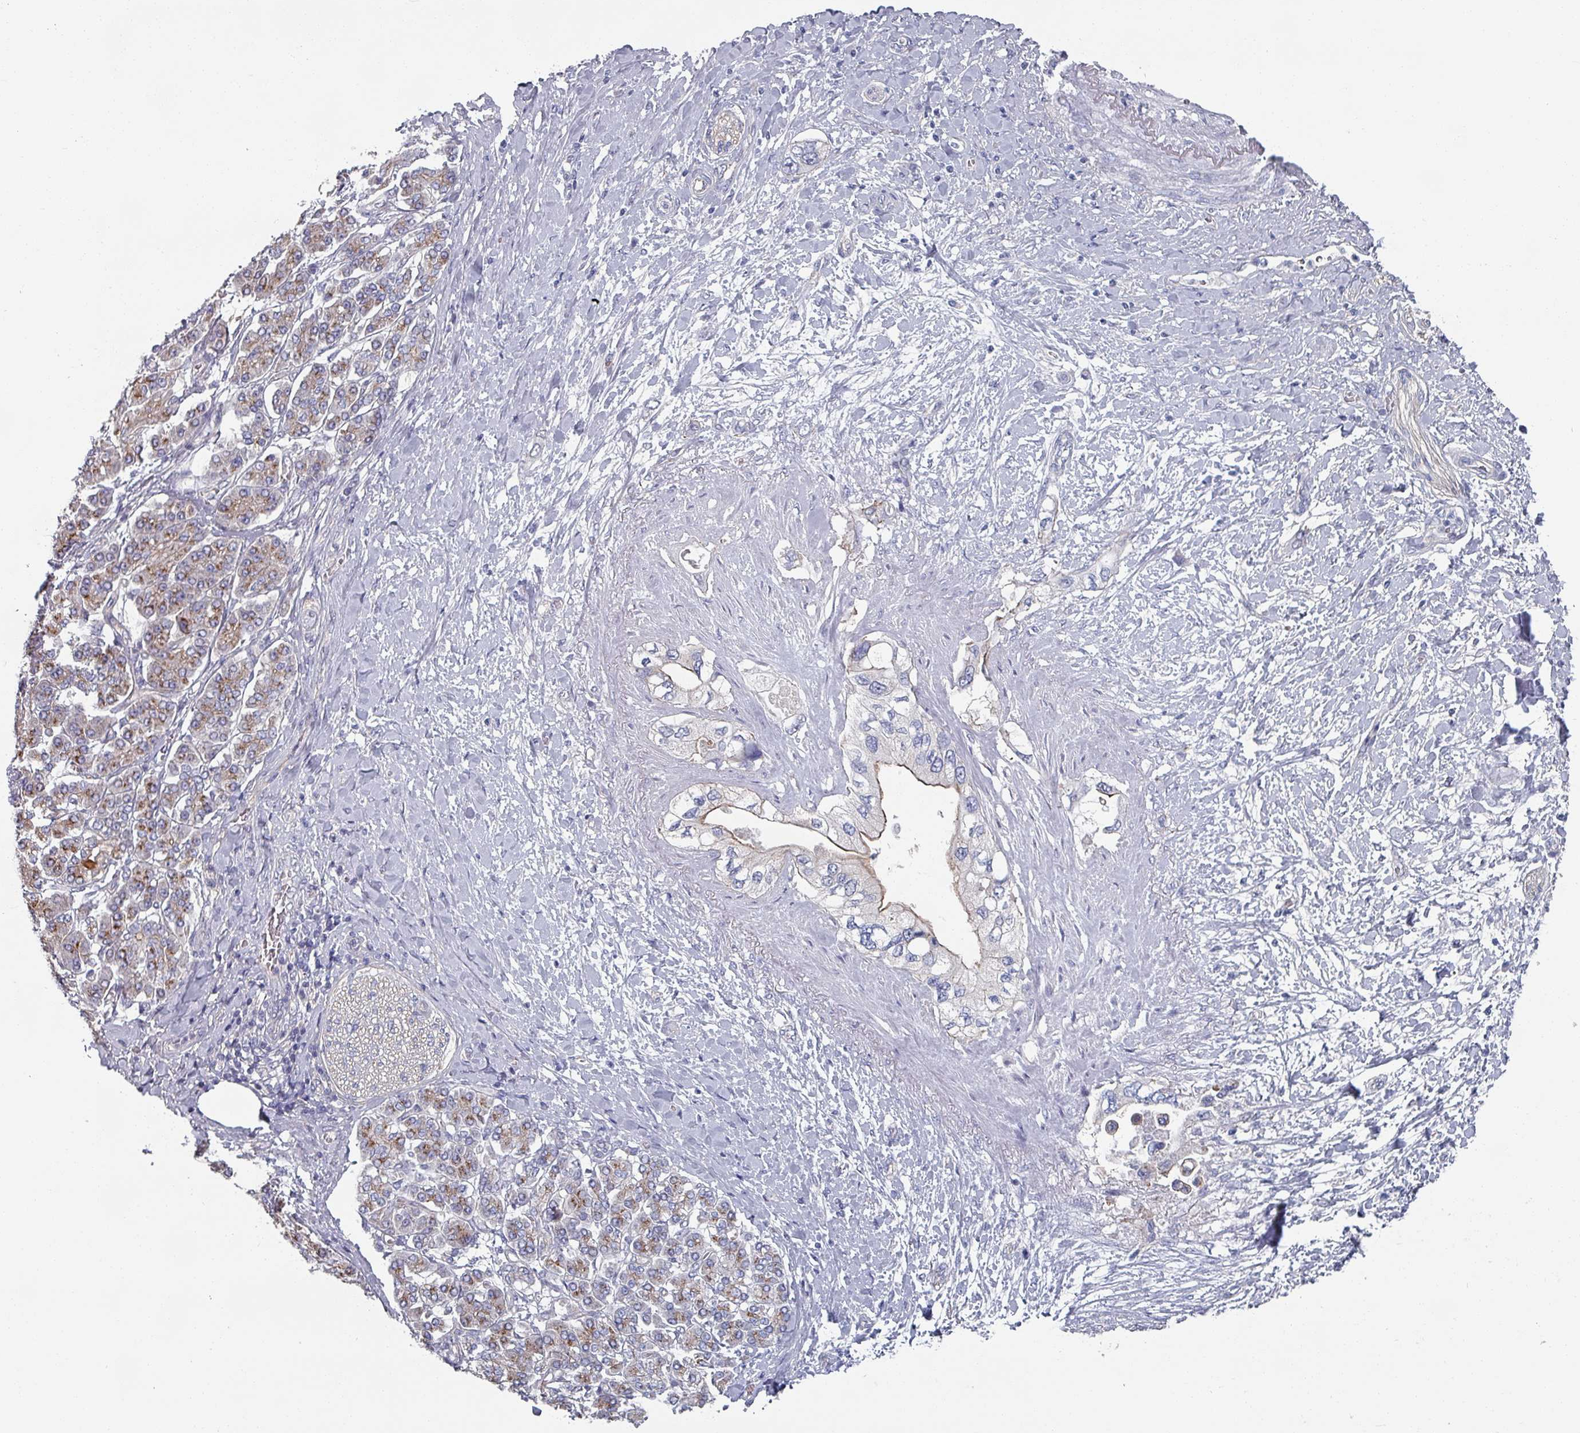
{"staining": {"intensity": "weak", "quantity": "25%-75%", "location": "cytoplasmic/membranous"}, "tissue": "pancreatic cancer", "cell_type": "Tumor cells", "image_type": "cancer", "snomed": [{"axis": "morphology", "description": "Inflammation, NOS"}, {"axis": "morphology", "description": "Adenocarcinoma, NOS"}, {"axis": "topography", "description": "Pancreas"}], "caption": "Immunohistochemical staining of human adenocarcinoma (pancreatic) shows low levels of weak cytoplasmic/membranous protein staining in about 25%-75% of tumor cells.", "gene": "EFL1", "patient": {"sex": "female", "age": 56}}